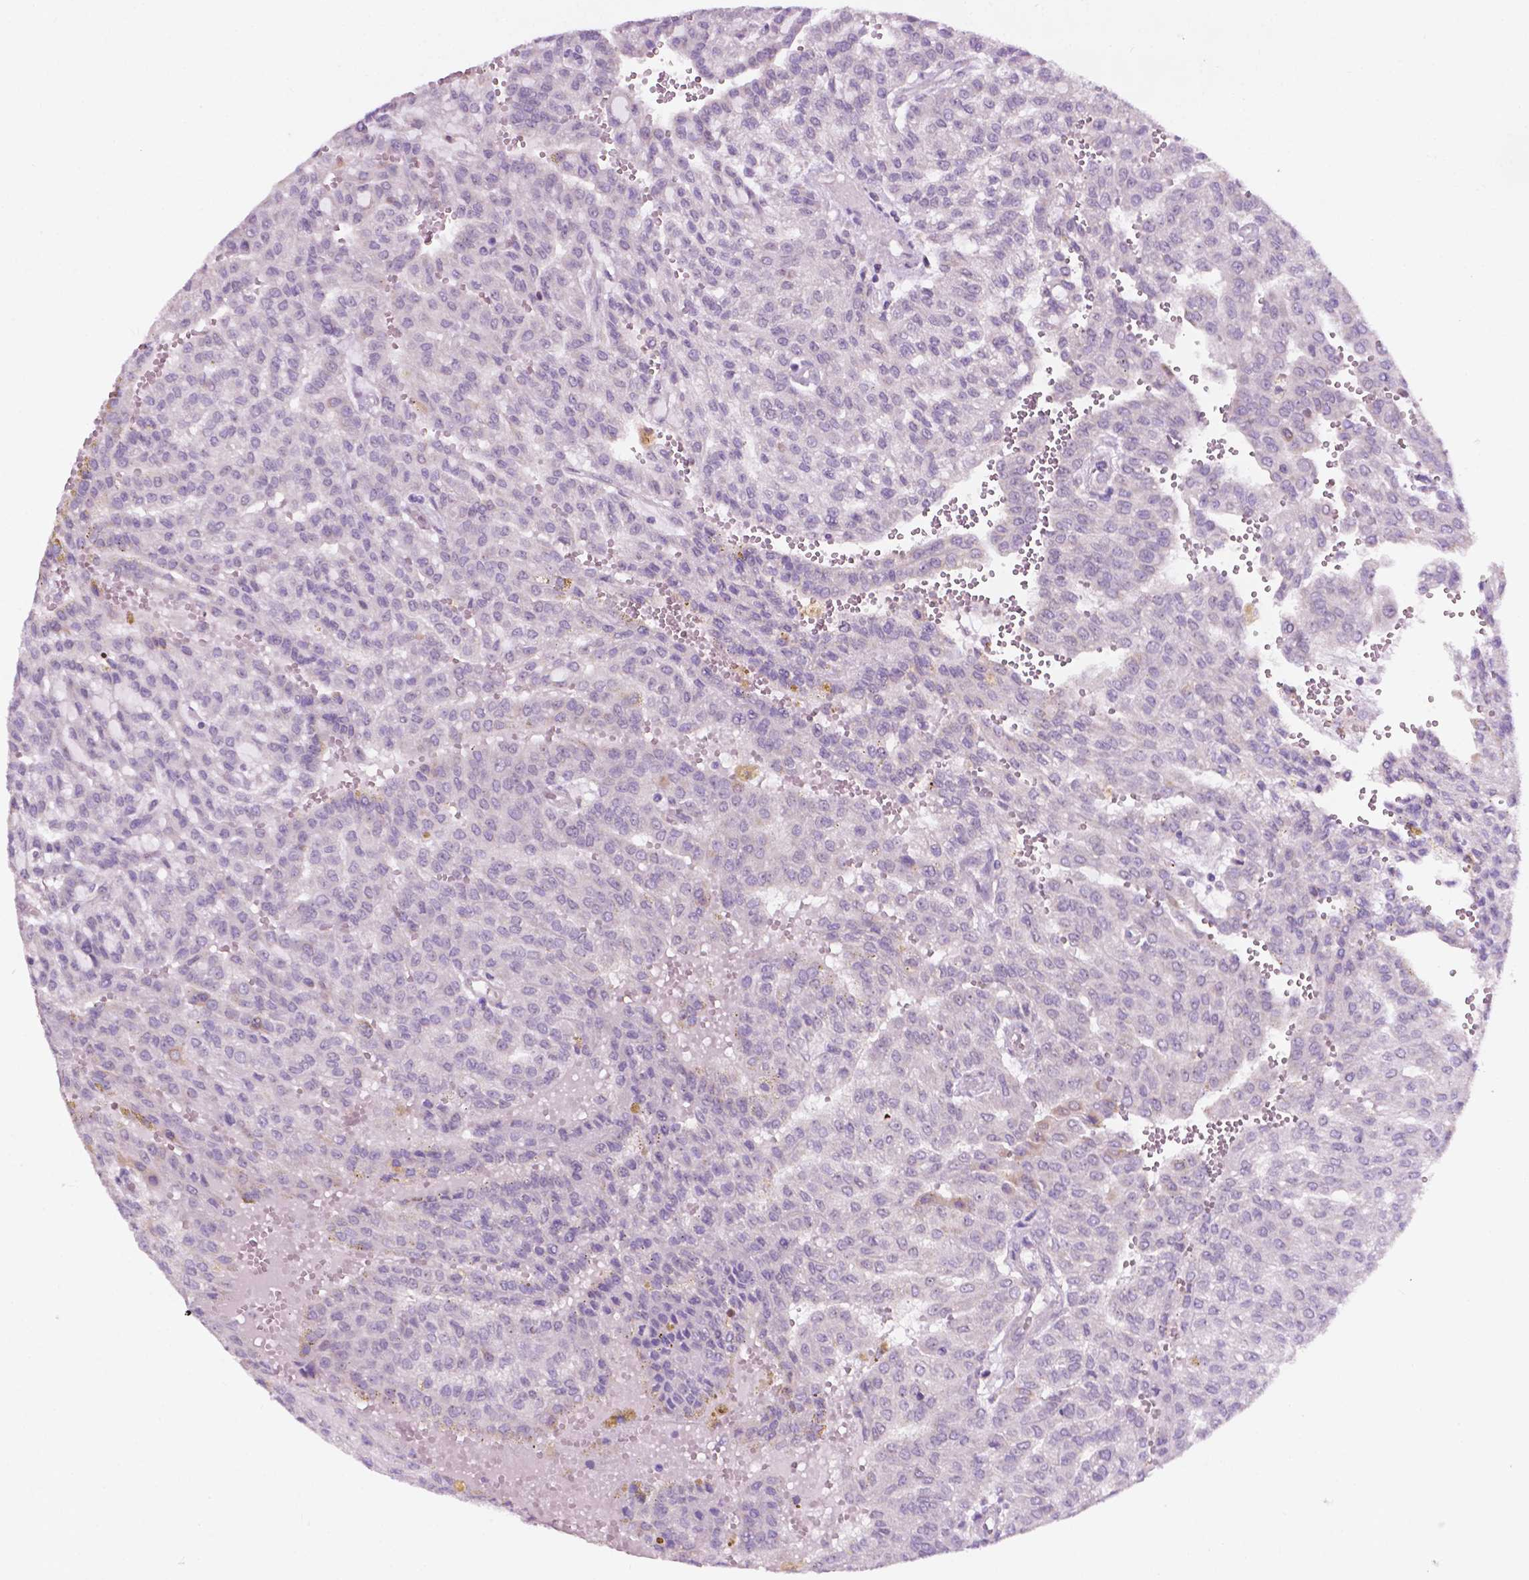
{"staining": {"intensity": "negative", "quantity": "none", "location": "none"}, "tissue": "renal cancer", "cell_type": "Tumor cells", "image_type": "cancer", "snomed": [{"axis": "morphology", "description": "Adenocarcinoma, NOS"}, {"axis": "topography", "description": "Kidney"}], "caption": "Immunohistochemical staining of renal cancer (adenocarcinoma) displays no significant expression in tumor cells.", "gene": "FAM50B", "patient": {"sex": "male", "age": 63}}